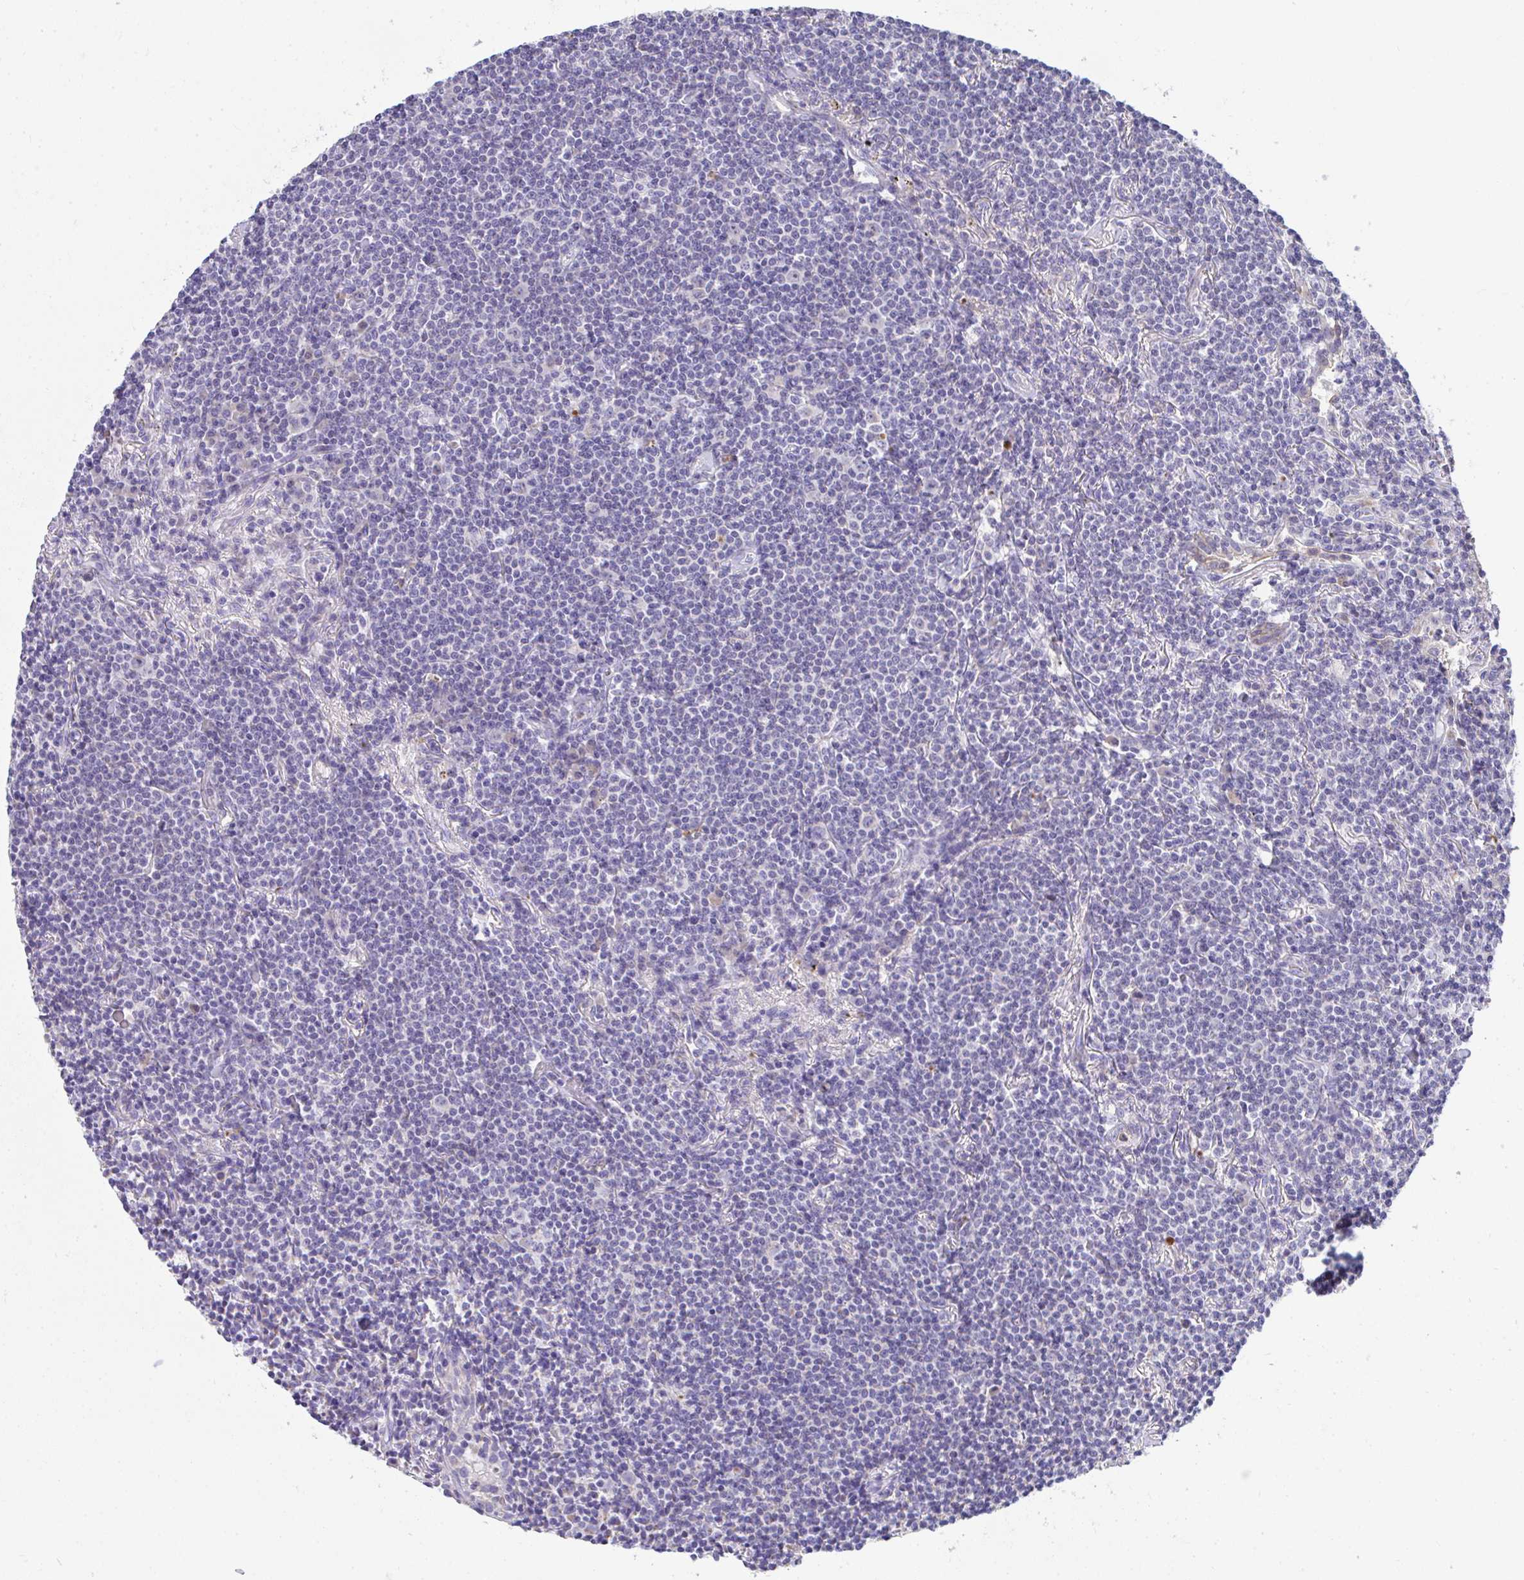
{"staining": {"intensity": "negative", "quantity": "none", "location": "none"}, "tissue": "lymphoma", "cell_type": "Tumor cells", "image_type": "cancer", "snomed": [{"axis": "morphology", "description": "Malignant lymphoma, non-Hodgkin's type, Low grade"}, {"axis": "topography", "description": "Lung"}], "caption": "This is an immunohistochemistry photomicrograph of human low-grade malignant lymphoma, non-Hodgkin's type. There is no positivity in tumor cells.", "gene": "COA5", "patient": {"sex": "female", "age": 71}}